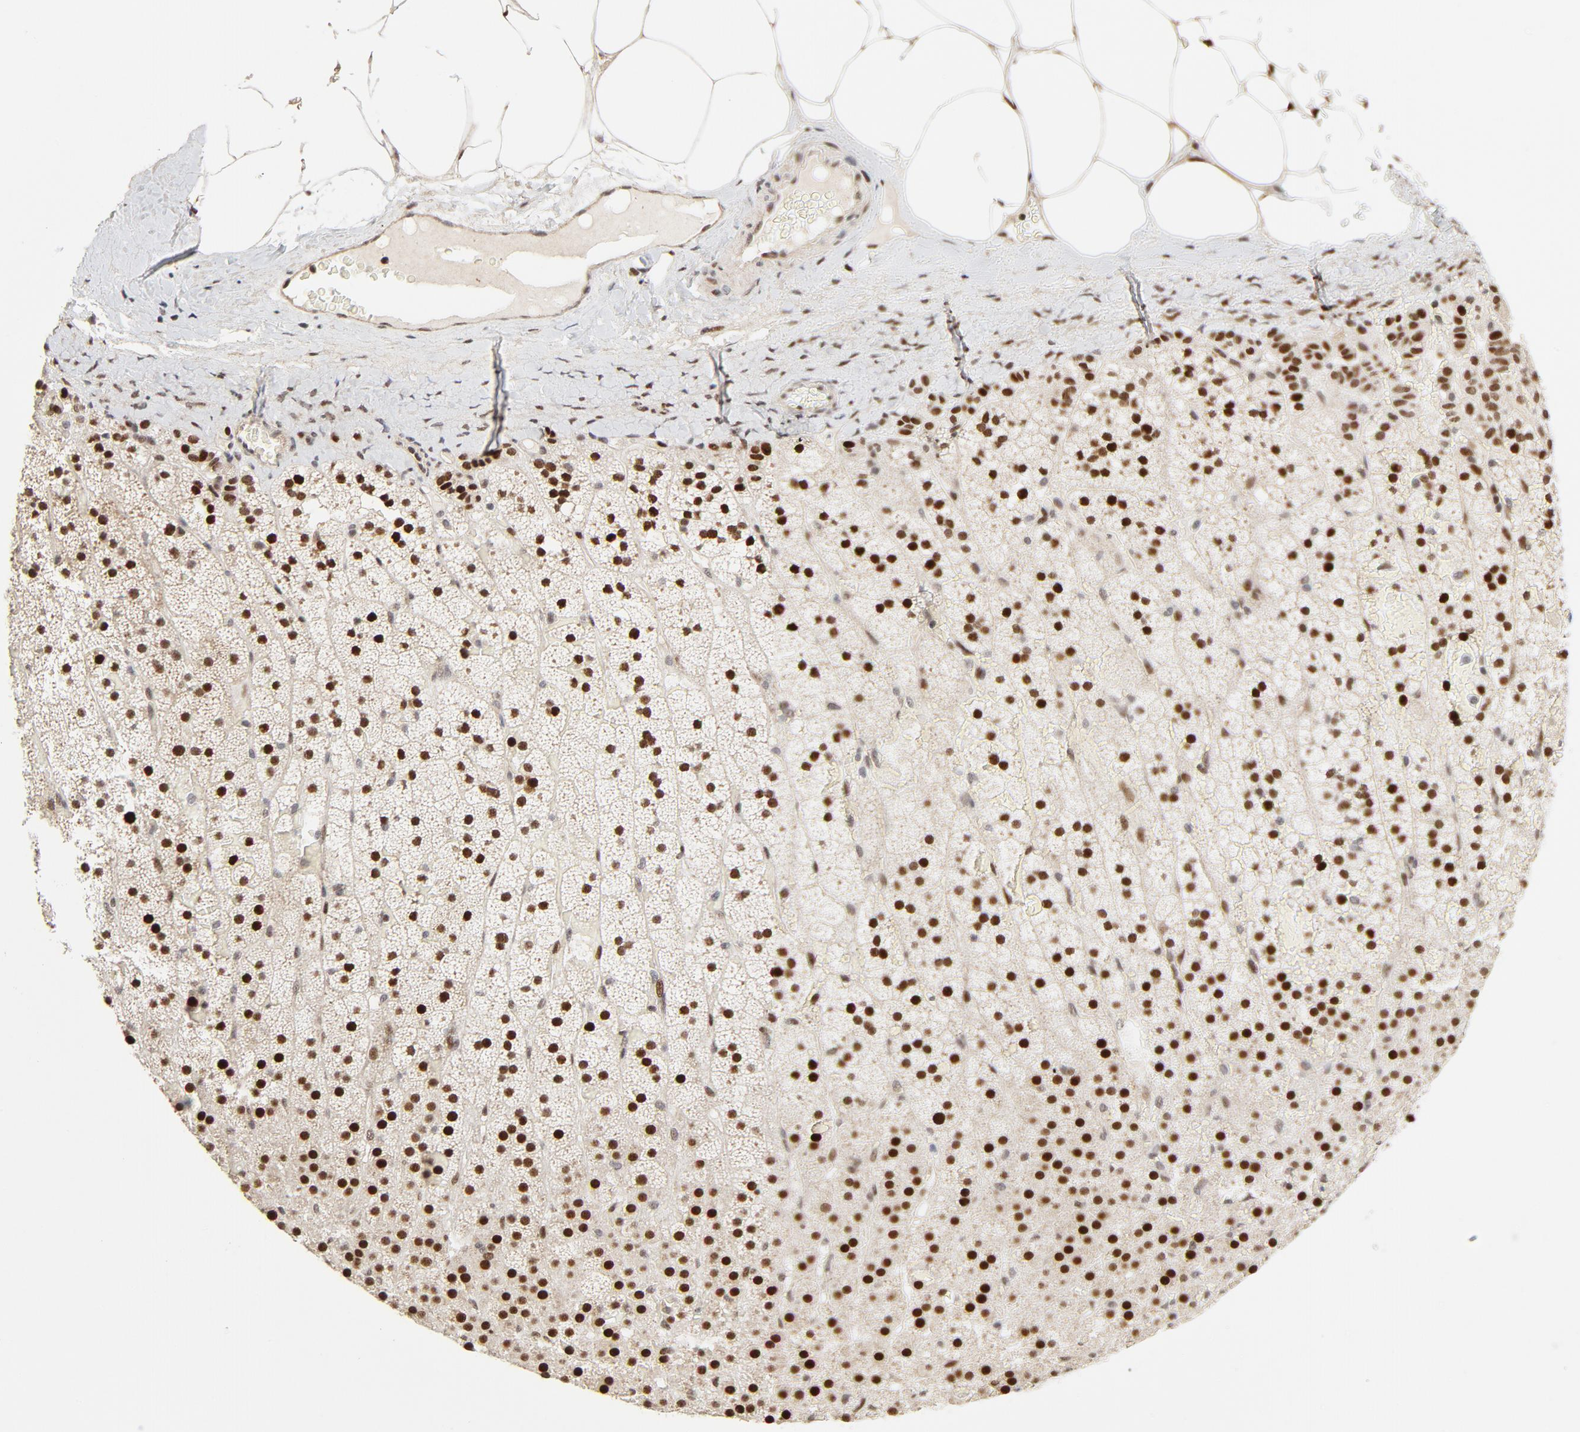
{"staining": {"intensity": "strong", "quantity": ">75%", "location": "nuclear"}, "tissue": "adrenal gland", "cell_type": "Glandular cells", "image_type": "normal", "snomed": [{"axis": "morphology", "description": "Normal tissue, NOS"}, {"axis": "topography", "description": "Adrenal gland"}], "caption": "Immunohistochemistry (DAB) staining of unremarkable adrenal gland shows strong nuclear protein expression in about >75% of glandular cells. (brown staining indicates protein expression, while blue staining denotes nuclei).", "gene": "GTF2I", "patient": {"sex": "male", "age": 35}}